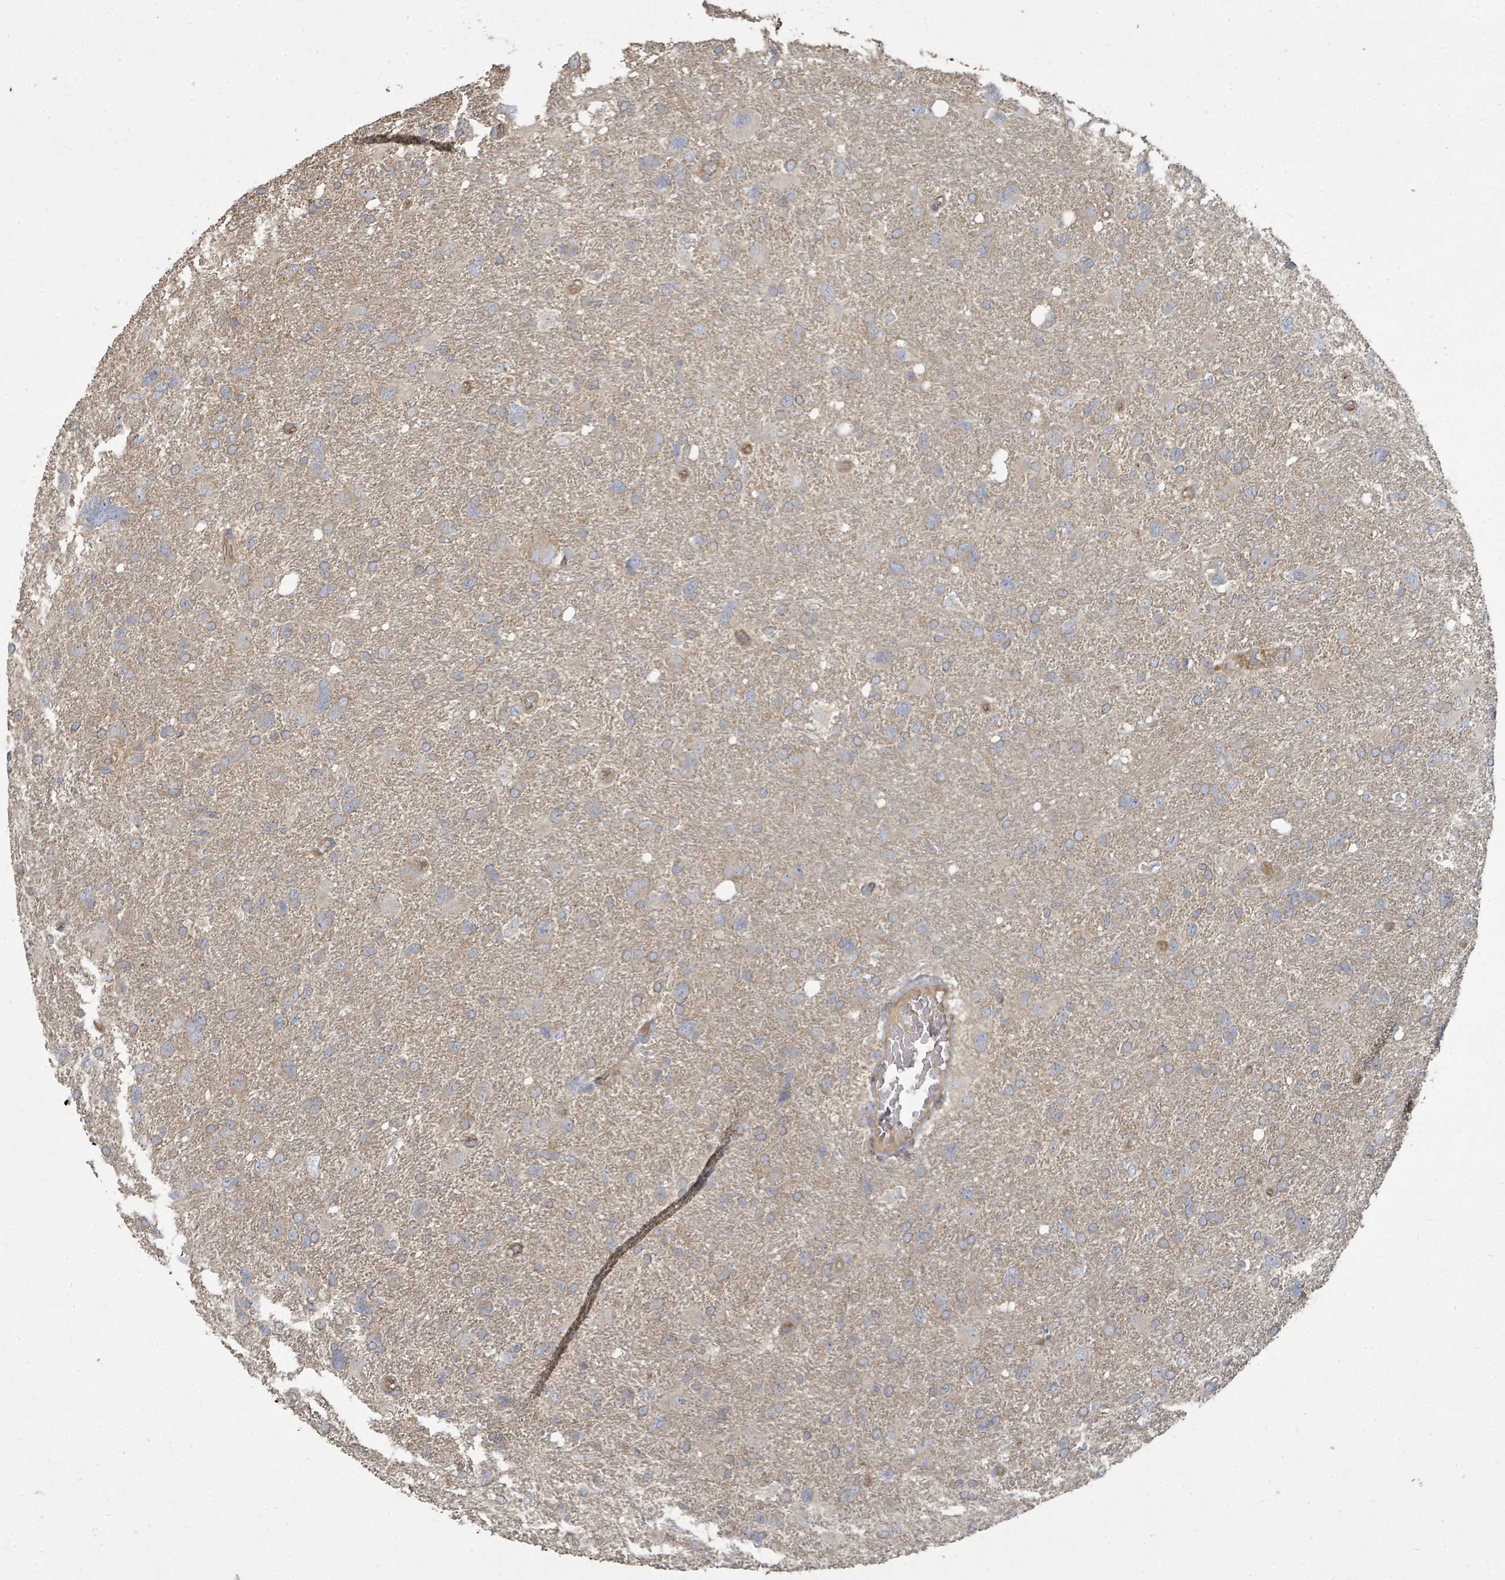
{"staining": {"intensity": "weak", "quantity": "25%-75%", "location": "cytoplasmic/membranous"}, "tissue": "glioma", "cell_type": "Tumor cells", "image_type": "cancer", "snomed": [{"axis": "morphology", "description": "Glioma, malignant, High grade"}, {"axis": "topography", "description": "Brain"}], "caption": "IHC of malignant glioma (high-grade) displays low levels of weak cytoplasmic/membranous positivity in approximately 25%-75% of tumor cells.", "gene": "WDFY1", "patient": {"sex": "male", "age": 61}}